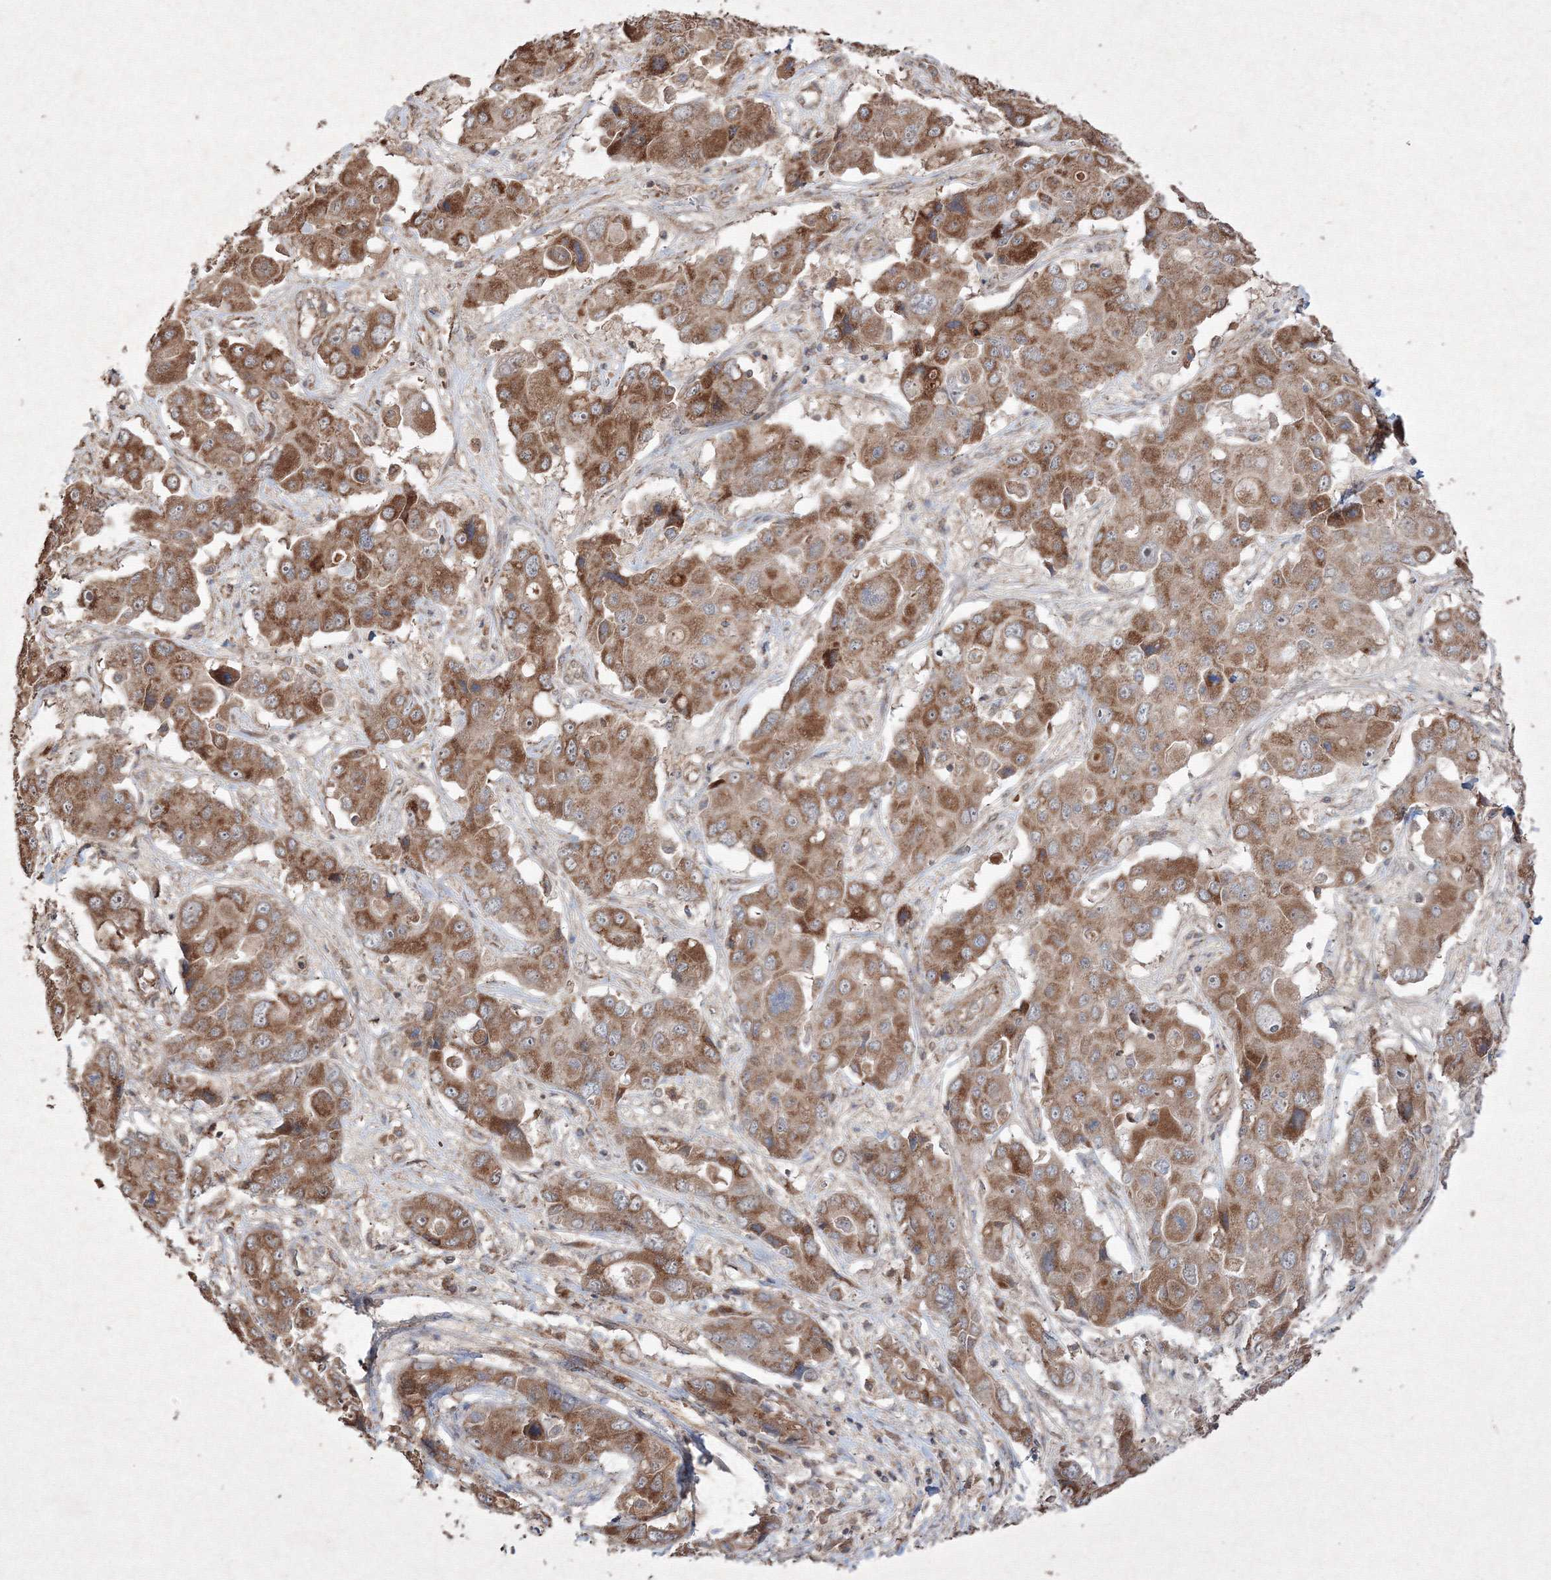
{"staining": {"intensity": "moderate", "quantity": ">75%", "location": "cytoplasmic/membranous"}, "tissue": "liver cancer", "cell_type": "Tumor cells", "image_type": "cancer", "snomed": [{"axis": "morphology", "description": "Cholangiocarcinoma"}, {"axis": "topography", "description": "Liver"}], "caption": "Liver cancer stained for a protein demonstrates moderate cytoplasmic/membranous positivity in tumor cells. (brown staining indicates protein expression, while blue staining denotes nuclei).", "gene": "GRSF1", "patient": {"sex": "male", "age": 67}}